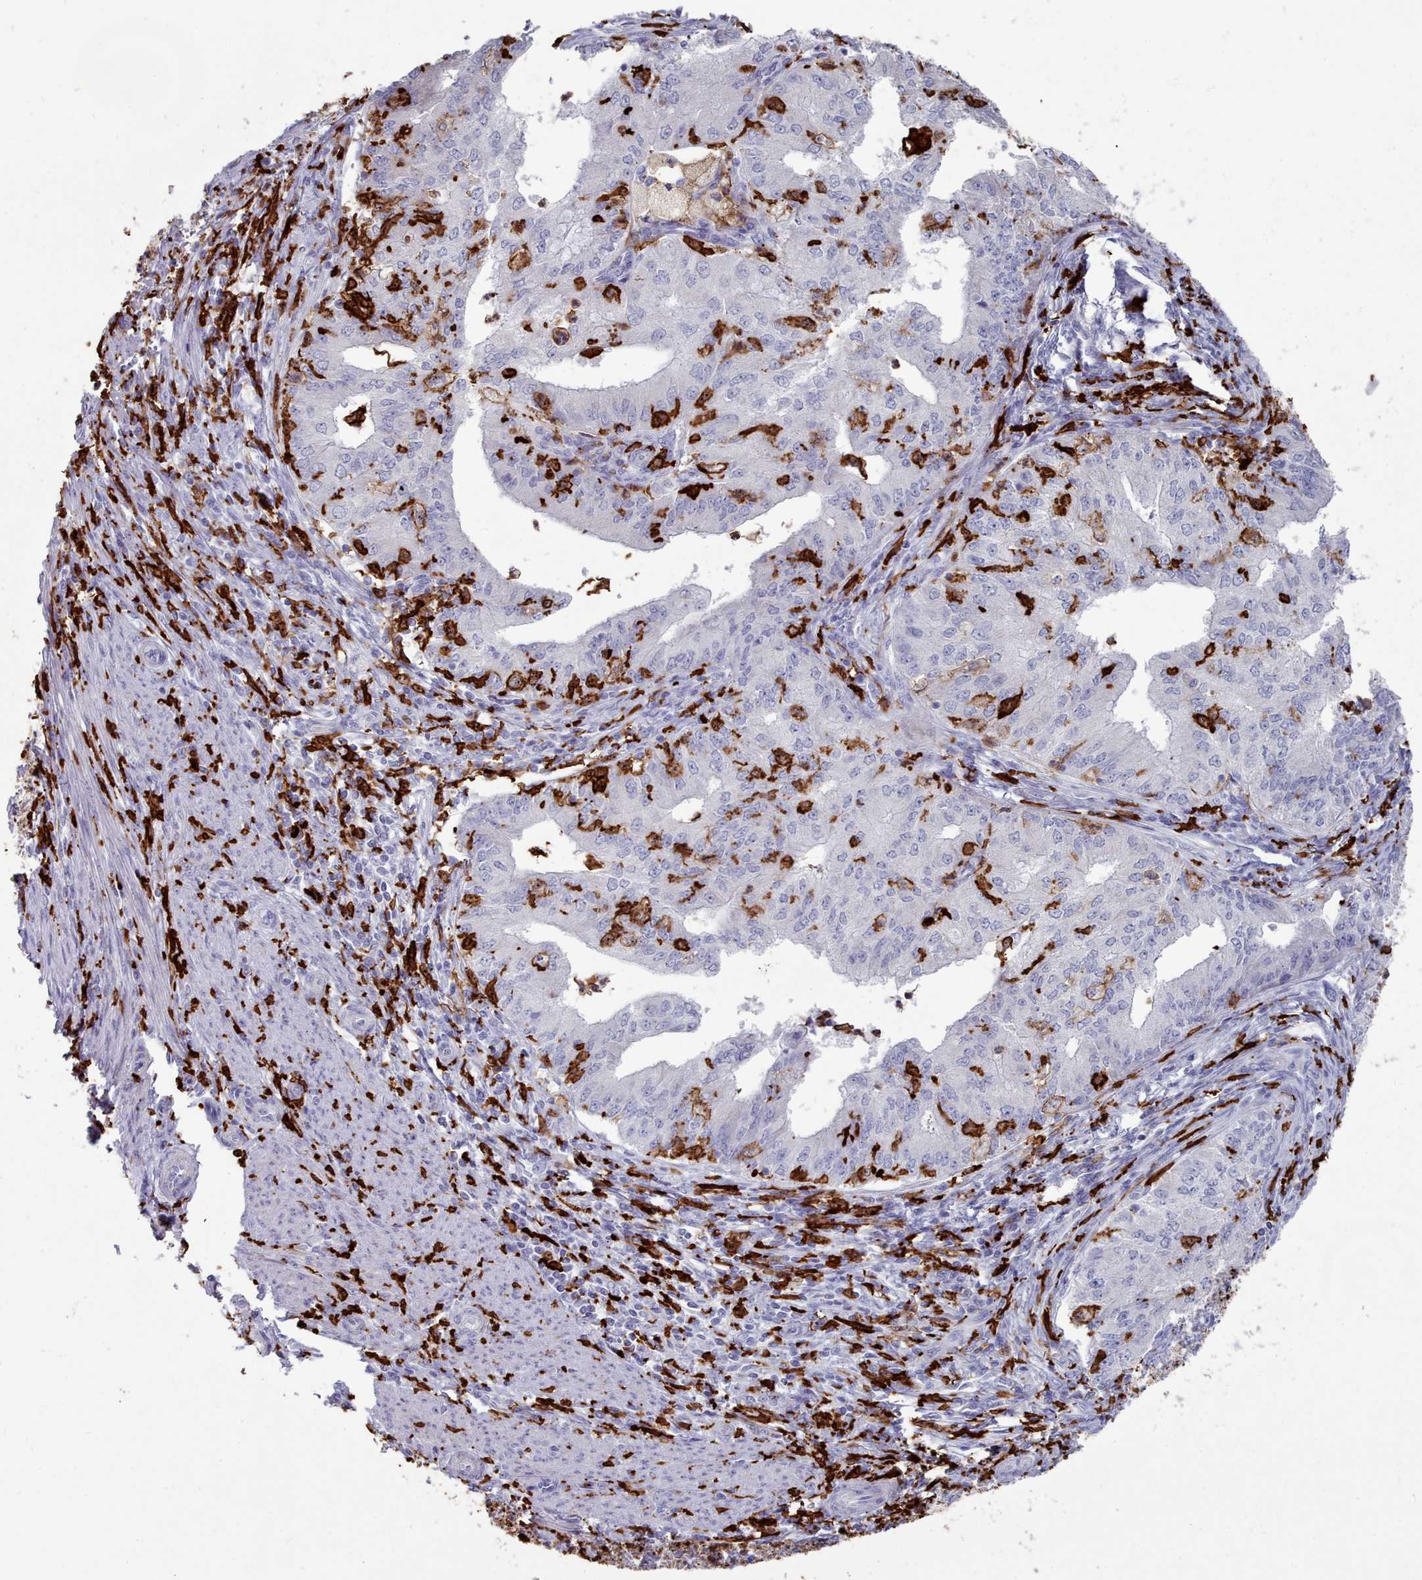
{"staining": {"intensity": "negative", "quantity": "none", "location": "none"}, "tissue": "endometrial cancer", "cell_type": "Tumor cells", "image_type": "cancer", "snomed": [{"axis": "morphology", "description": "Adenocarcinoma, NOS"}, {"axis": "topography", "description": "Endometrium"}], "caption": "A histopathology image of human adenocarcinoma (endometrial) is negative for staining in tumor cells. (DAB (3,3'-diaminobenzidine) immunohistochemistry (IHC), high magnification).", "gene": "AIF1", "patient": {"sex": "female", "age": 50}}